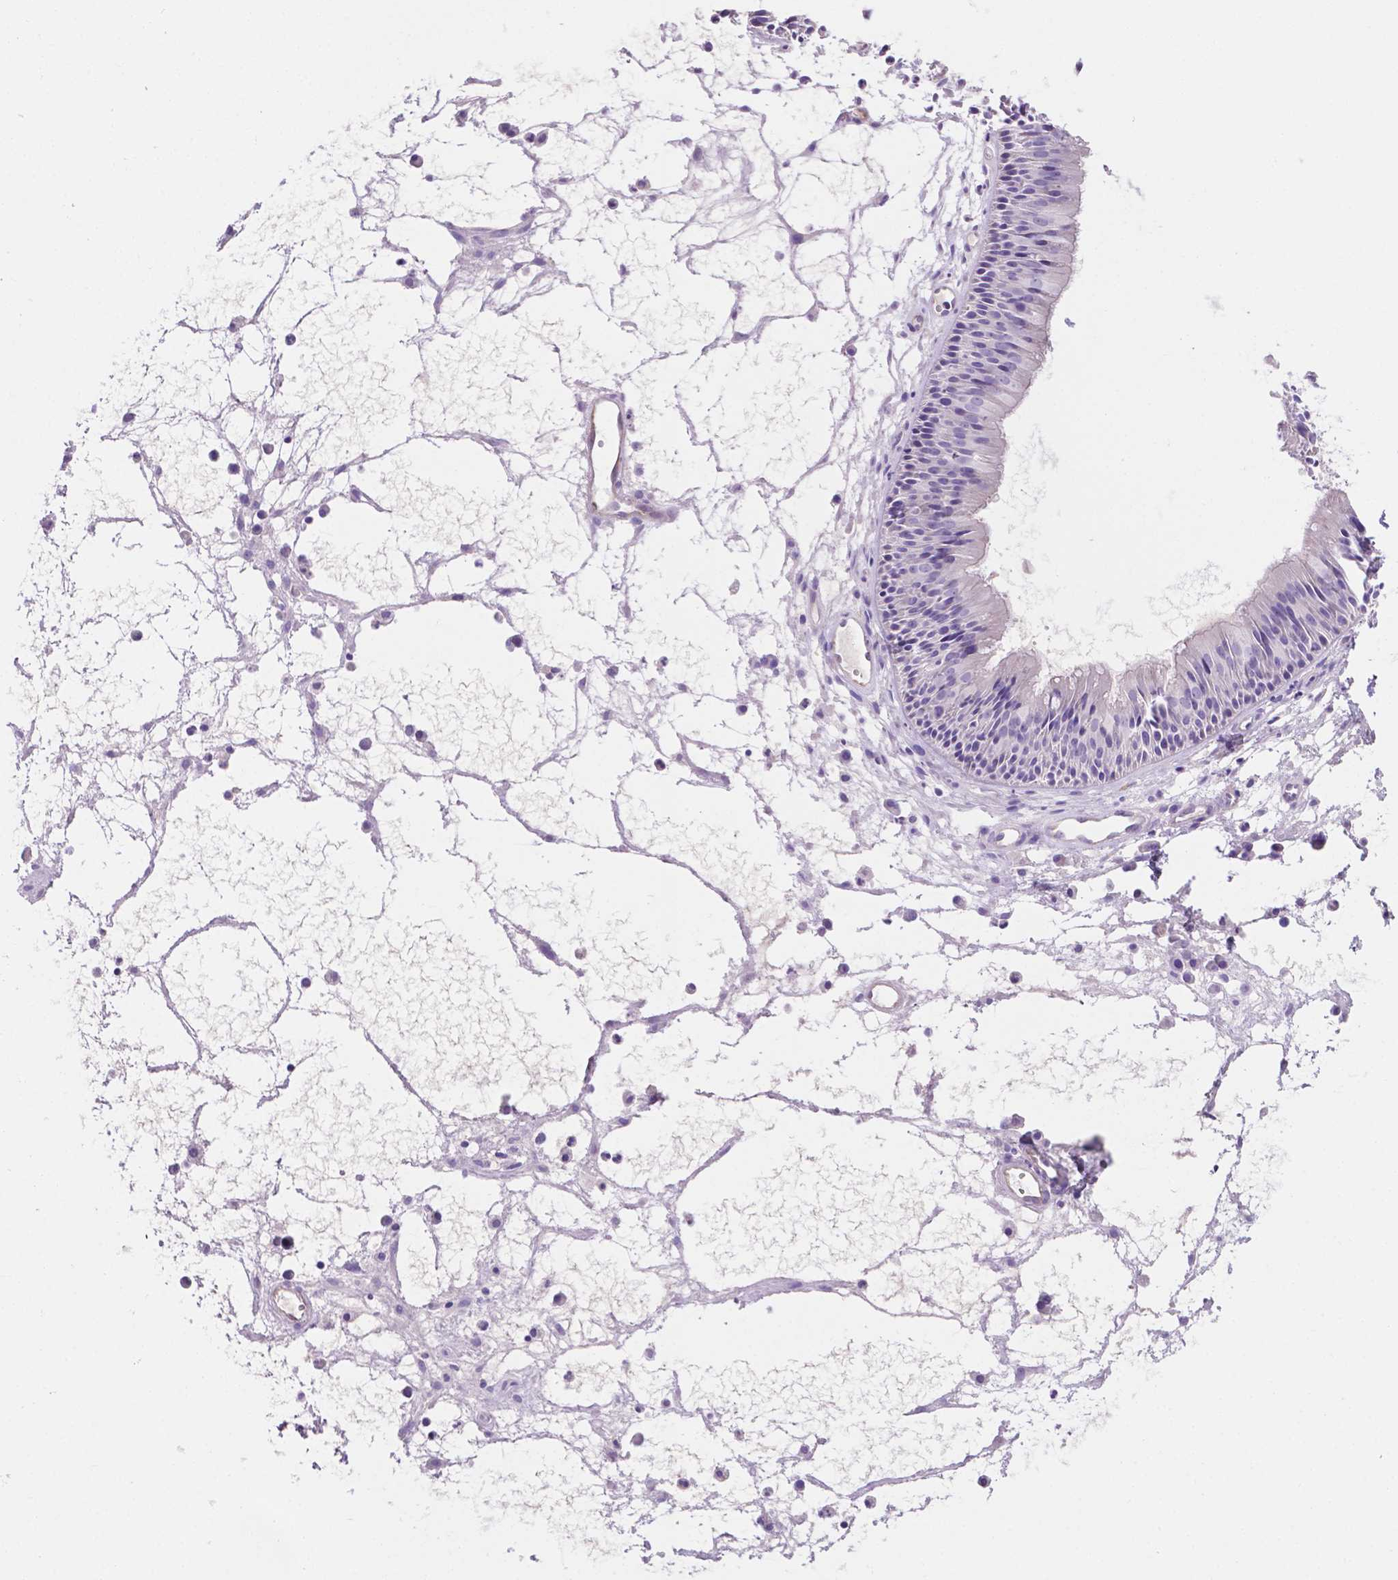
{"staining": {"intensity": "negative", "quantity": "none", "location": "none"}, "tissue": "nasopharynx", "cell_type": "Respiratory epithelial cells", "image_type": "normal", "snomed": [{"axis": "morphology", "description": "Normal tissue, NOS"}, {"axis": "topography", "description": "Nasopharynx"}], "caption": "The immunohistochemistry (IHC) micrograph has no significant positivity in respiratory epithelial cells of nasopharynx.", "gene": "CEACAM7", "patient": {"sex": "male", "age": 31}}